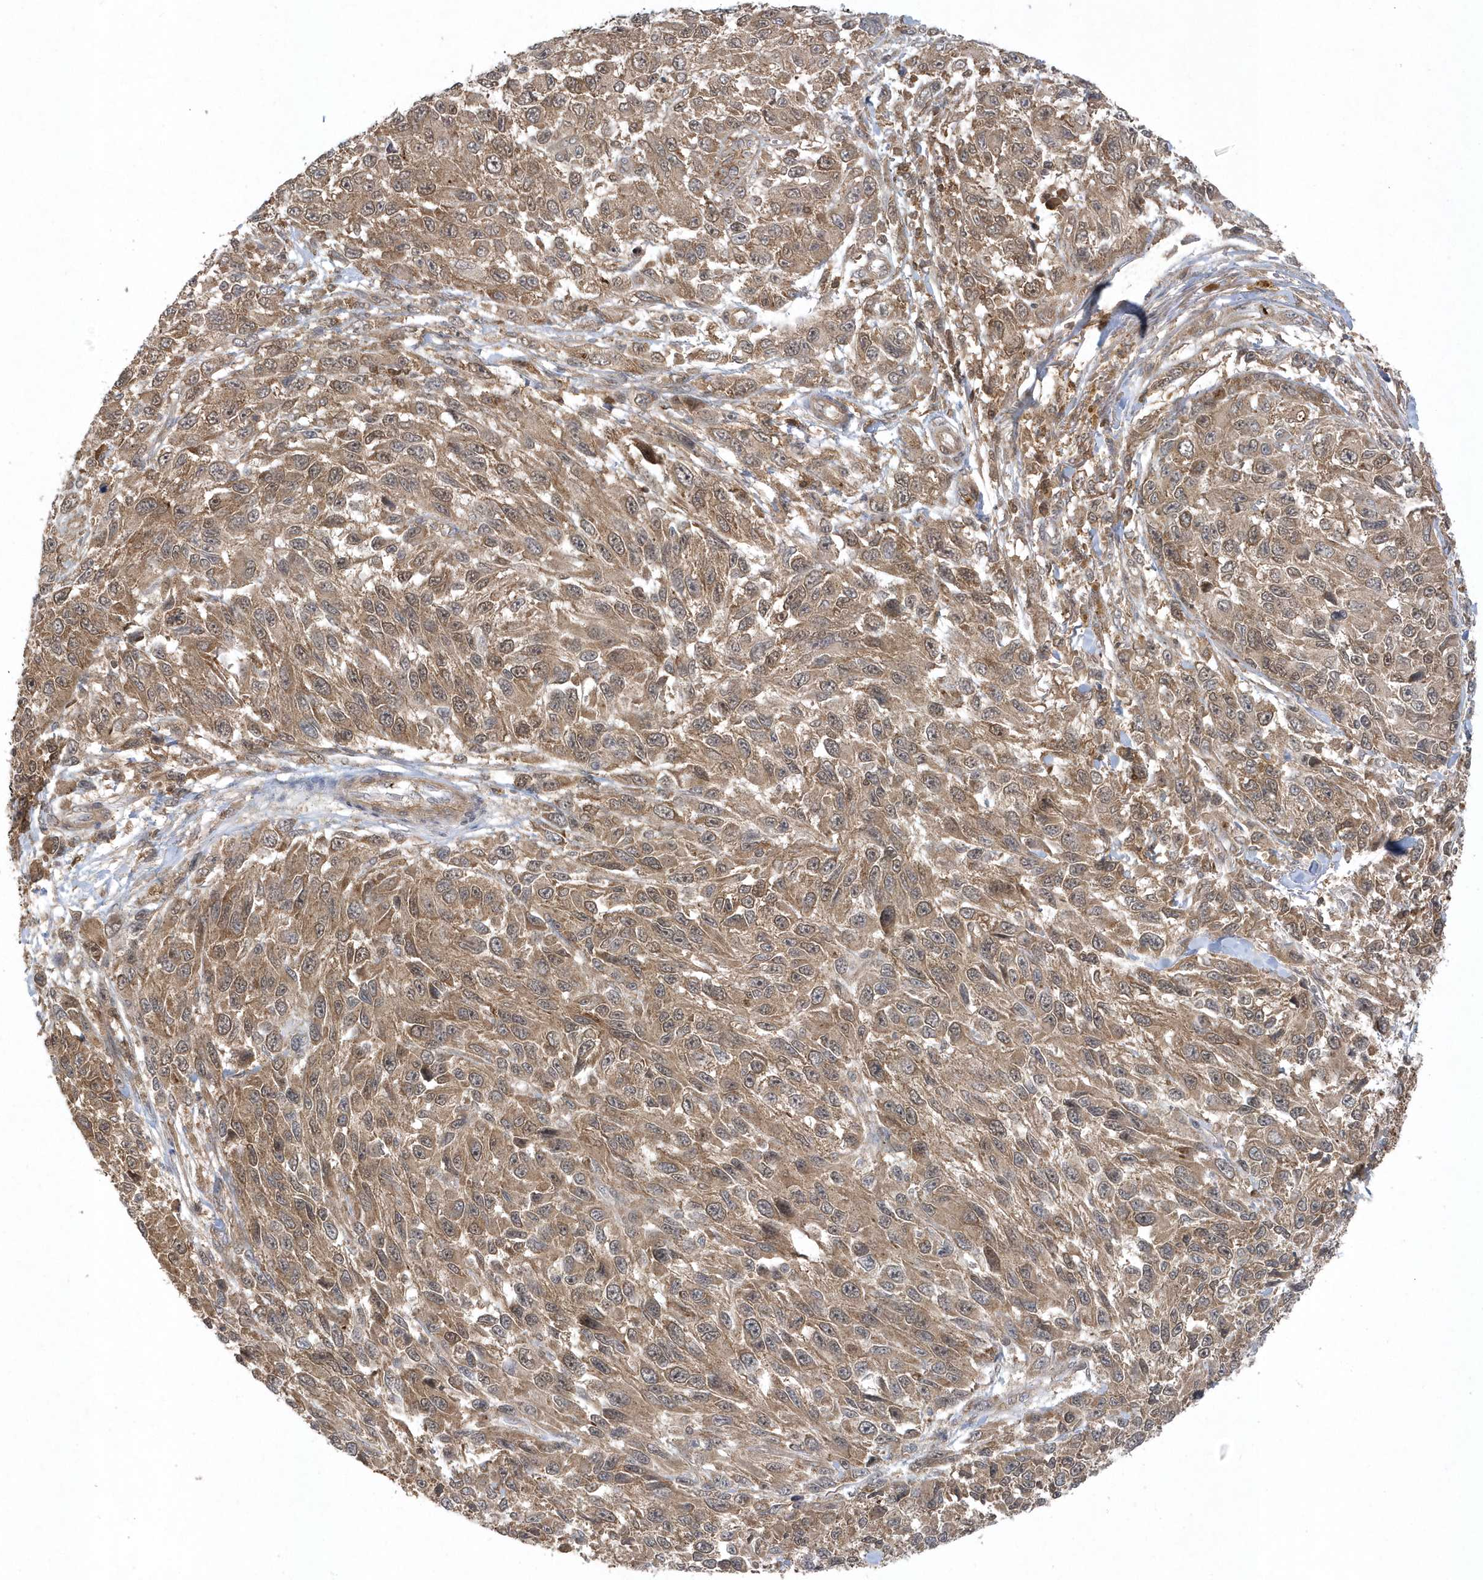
{"staining": {"intensity": "weak", "quantity": ">75%", "location": "cytoplasmic/membranous"}, "tissue": "melanoma", "cell_type": "Tumor cells", "image_type": "cancer", "snomed": [{"axis": "morphology", "description": "Malignant melanoma, NOS"}, {"axis": "topography", "description": "Skin"}], "caption": "Immunohistochemistry (IHC) staining of melanoma, which demonstrates low levels of weak cytoplasmic/membranous expression in about >75% of tumor cells indicating weak cytoplasmic/membranous protein positivity. The staining was performed using DAB (3,3'-diaminobenzidine) (brown) for protein detection and nuclei were counterstained in hematoxylin (blue).", "gene": "ACYP1", "patient": {"sex": "female", "age": 96}}